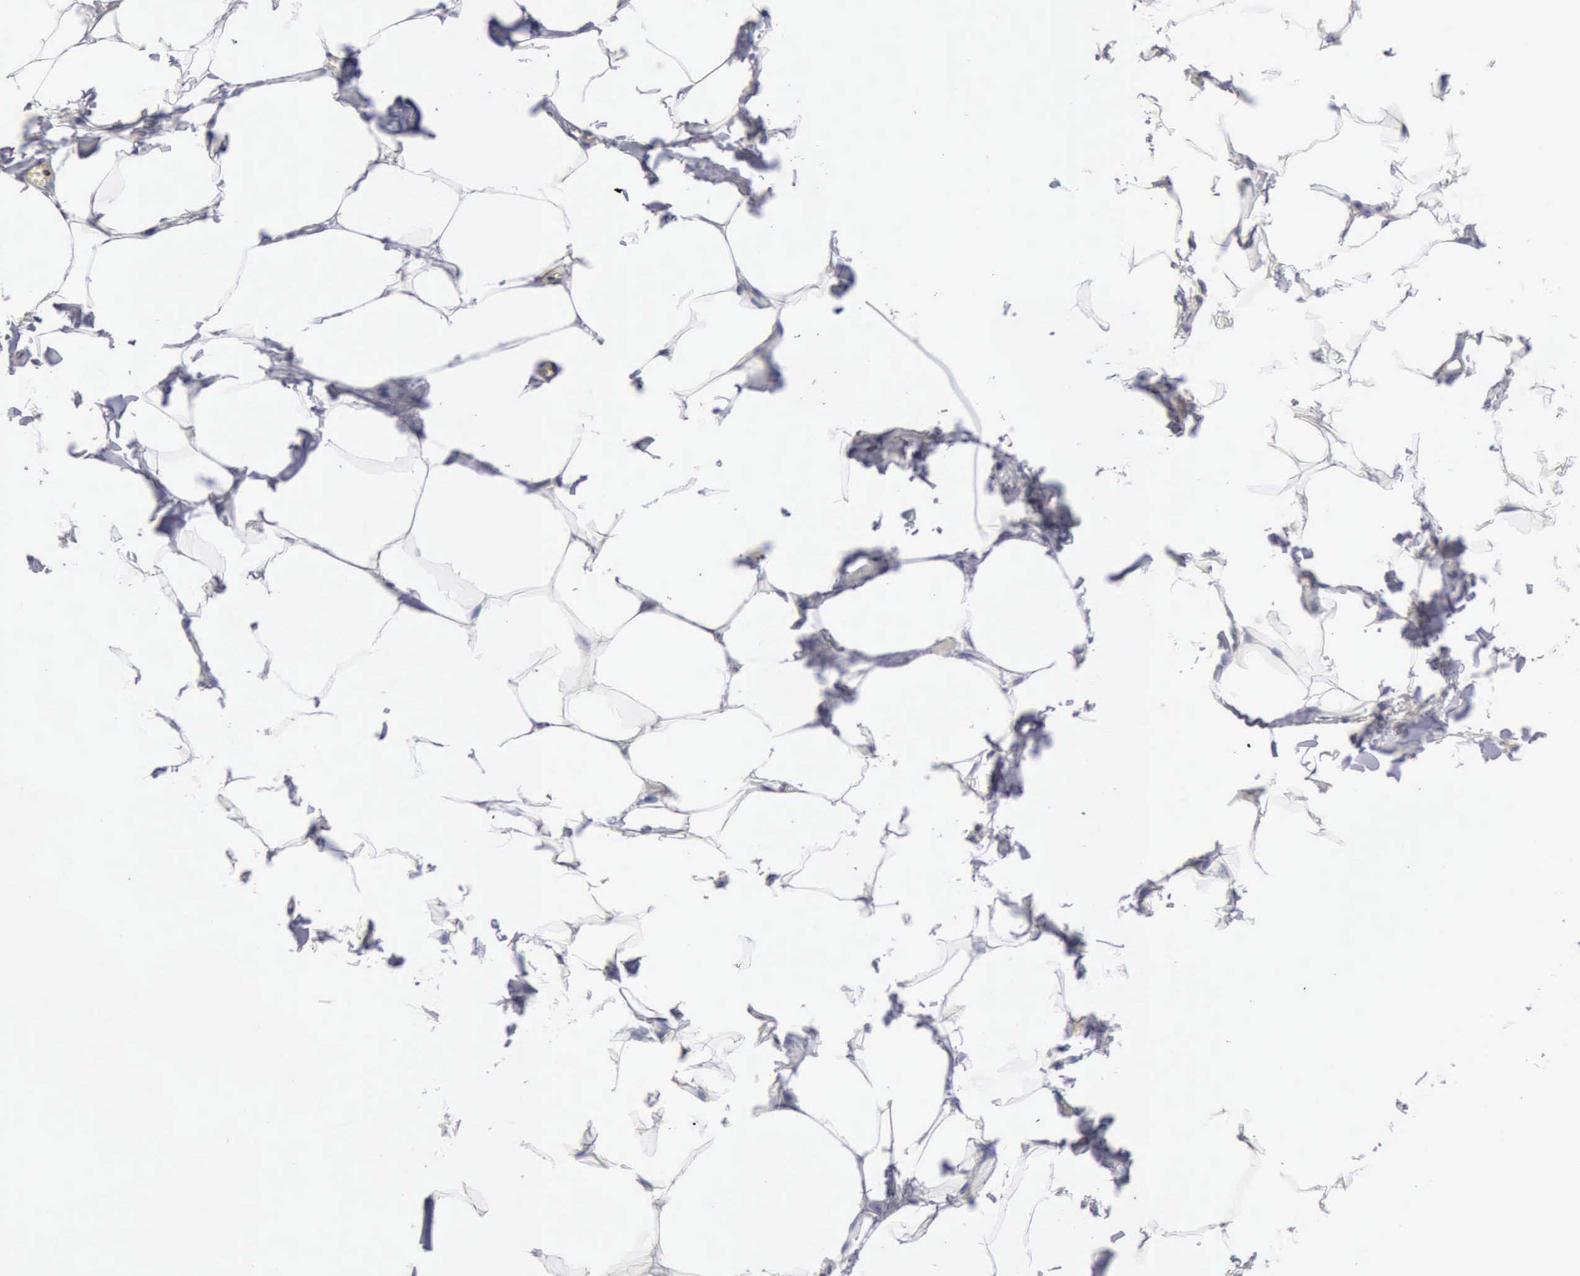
{"staining": {"intensity": "negative", "quantity": "none", "location": "none"}, "tissue": "adipose tissue", "cell_type": "Adipocytes", "image_type": "normal", "snomed": [{"axis": "morphology", "description": "Normal tissue, NOS"}, {"axis": "topography", "description": "Vascular tissue"}], "caption": "Photomicrograph shows no protein expression in adipocytes of normal adipose tissue. (IHC, brightfield microscopy, high magnification).", "gene": "GZMB", "patient": {"sex": "male", "age": 41}}